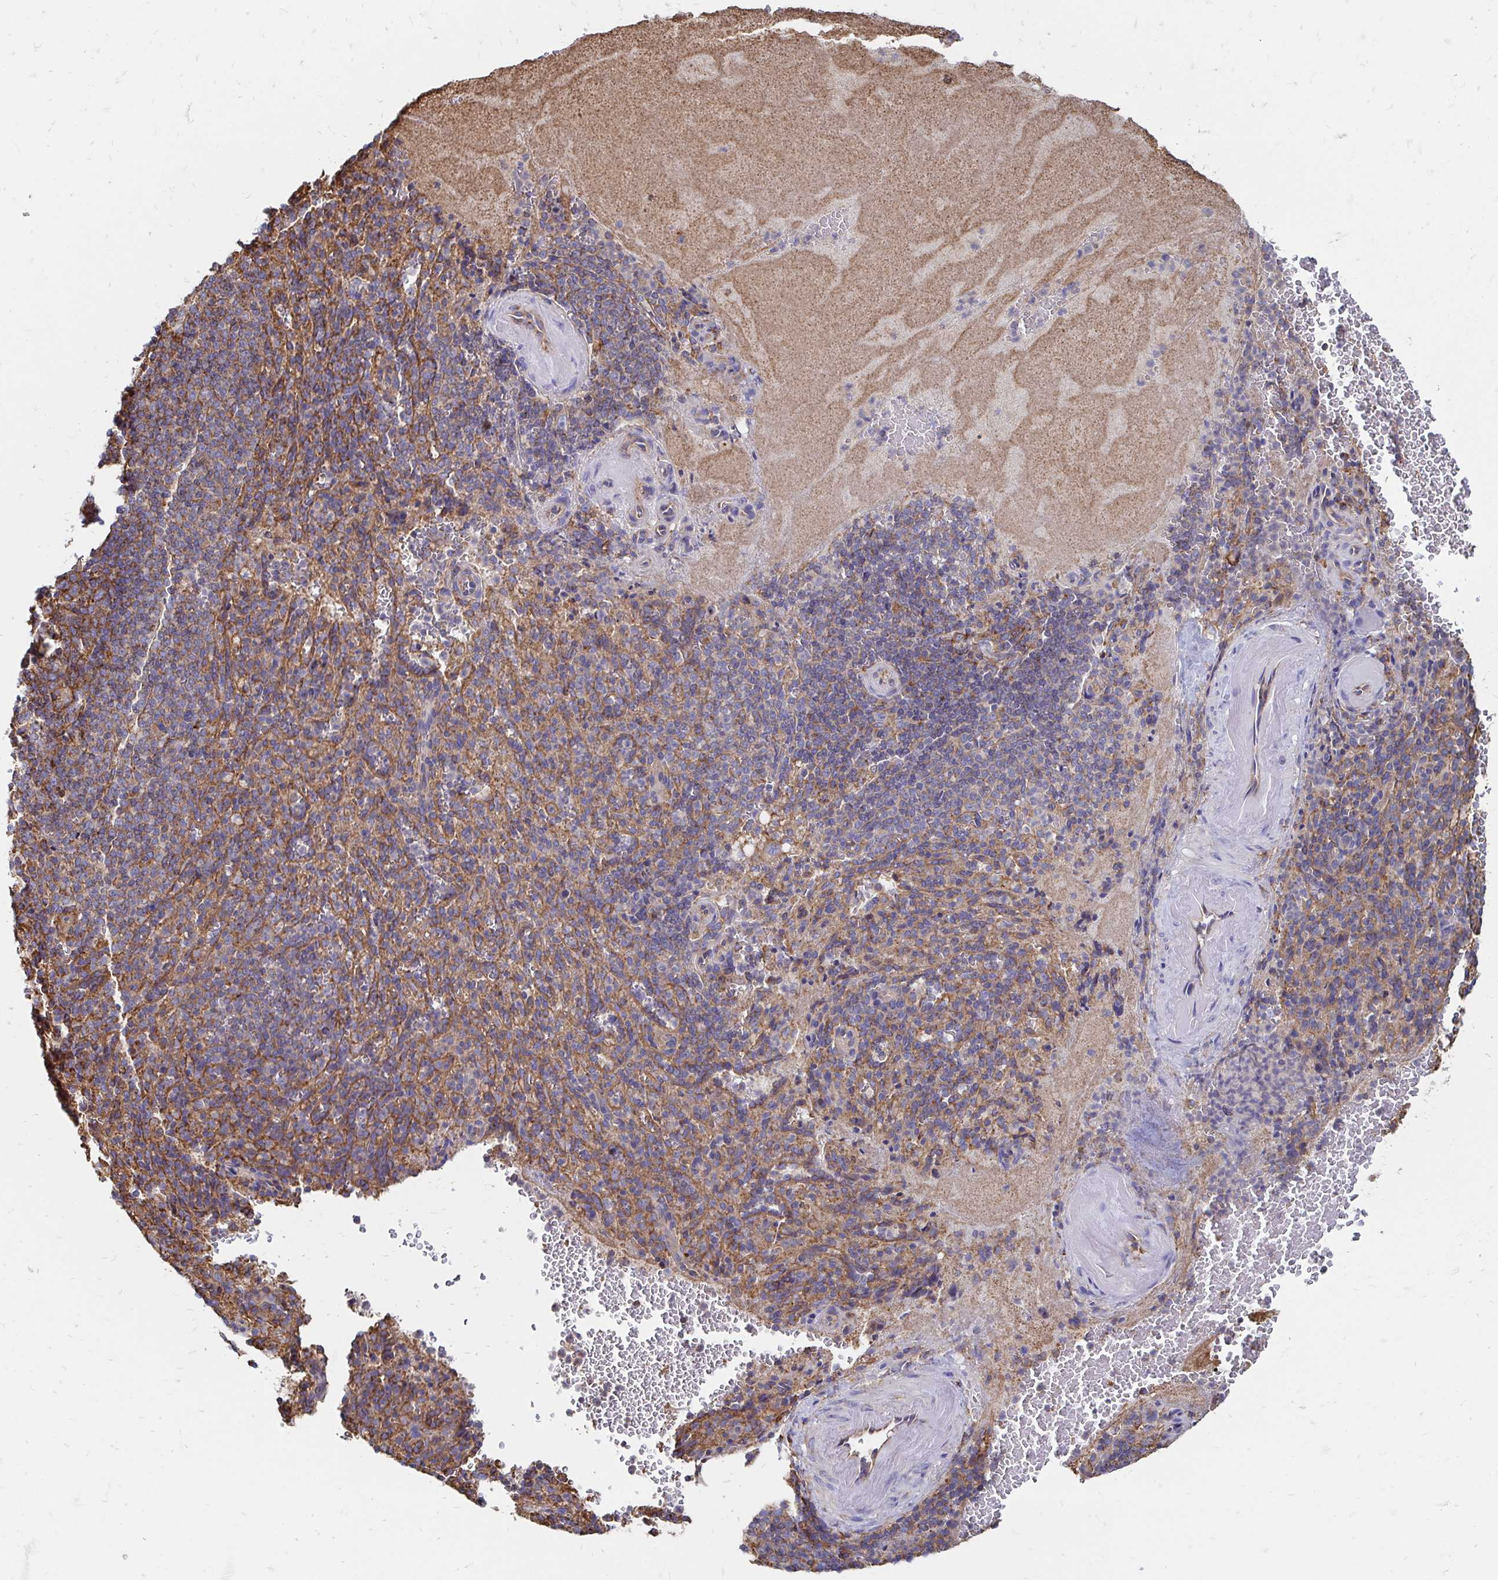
{"staining": {"intensity": "moderate", "quantity": "25%-75%", "location": "cytoplasmic/membranous"}, "tissue": "spleen", "cell_type": "Cells in red pulp", "image_type": "normal", "snomed": [{"axis": "morphology", "description": "Normal tissue, NOS"}, {"axis": "topography", "description": "Spleen"}], "caption": "A medium amount of moderate cytoplasmic/membranous positivity is present in about 25%-75% of cells in red pulp in normal spleen. (DAB IHC, brown staining for protein, blue staining for nuclei).", "gene": "CLTC", "patient": {"sex": "female", "age": 74}}